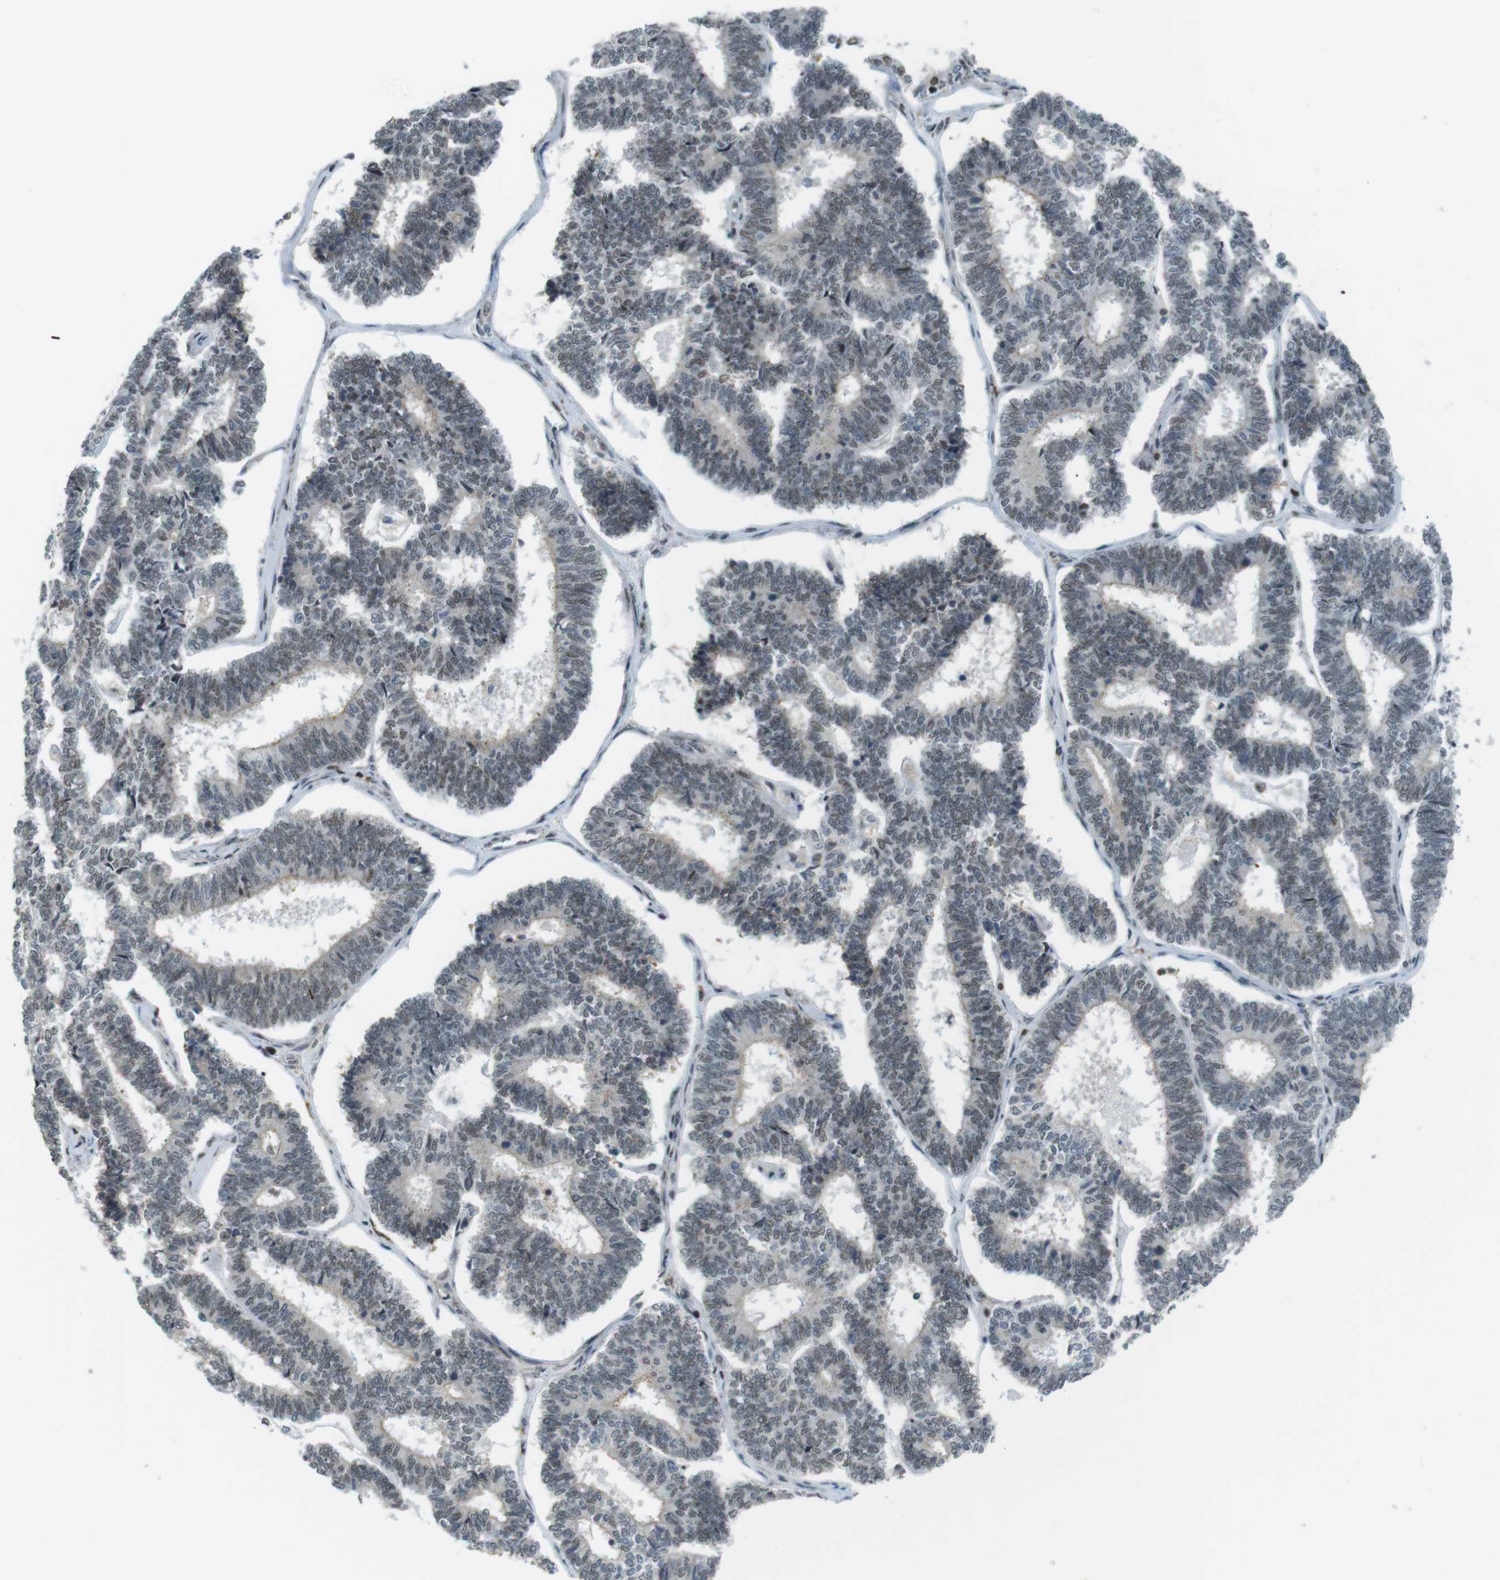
{"staining": {"intensity": "weak", "quantity": "25%-75%", "location": "nuclear"}, "tissue": "endometrial cancer", "cell_type": "Tumor cells", "image_type": "cancer", "snomed": [{"axis": "morphology", "description": "Adenocarcinoma, NOS"}, {"axis": "topography", "description": "Endometrium"}], "caption": "Immunohistochemistry (IHC) of endometrial cancer demonstrates low levels of weak nuclear expression in approximately 25%-75% of tumor cells.", "gene": "USP7", "patient": {"sex": "female", "age": 70}}